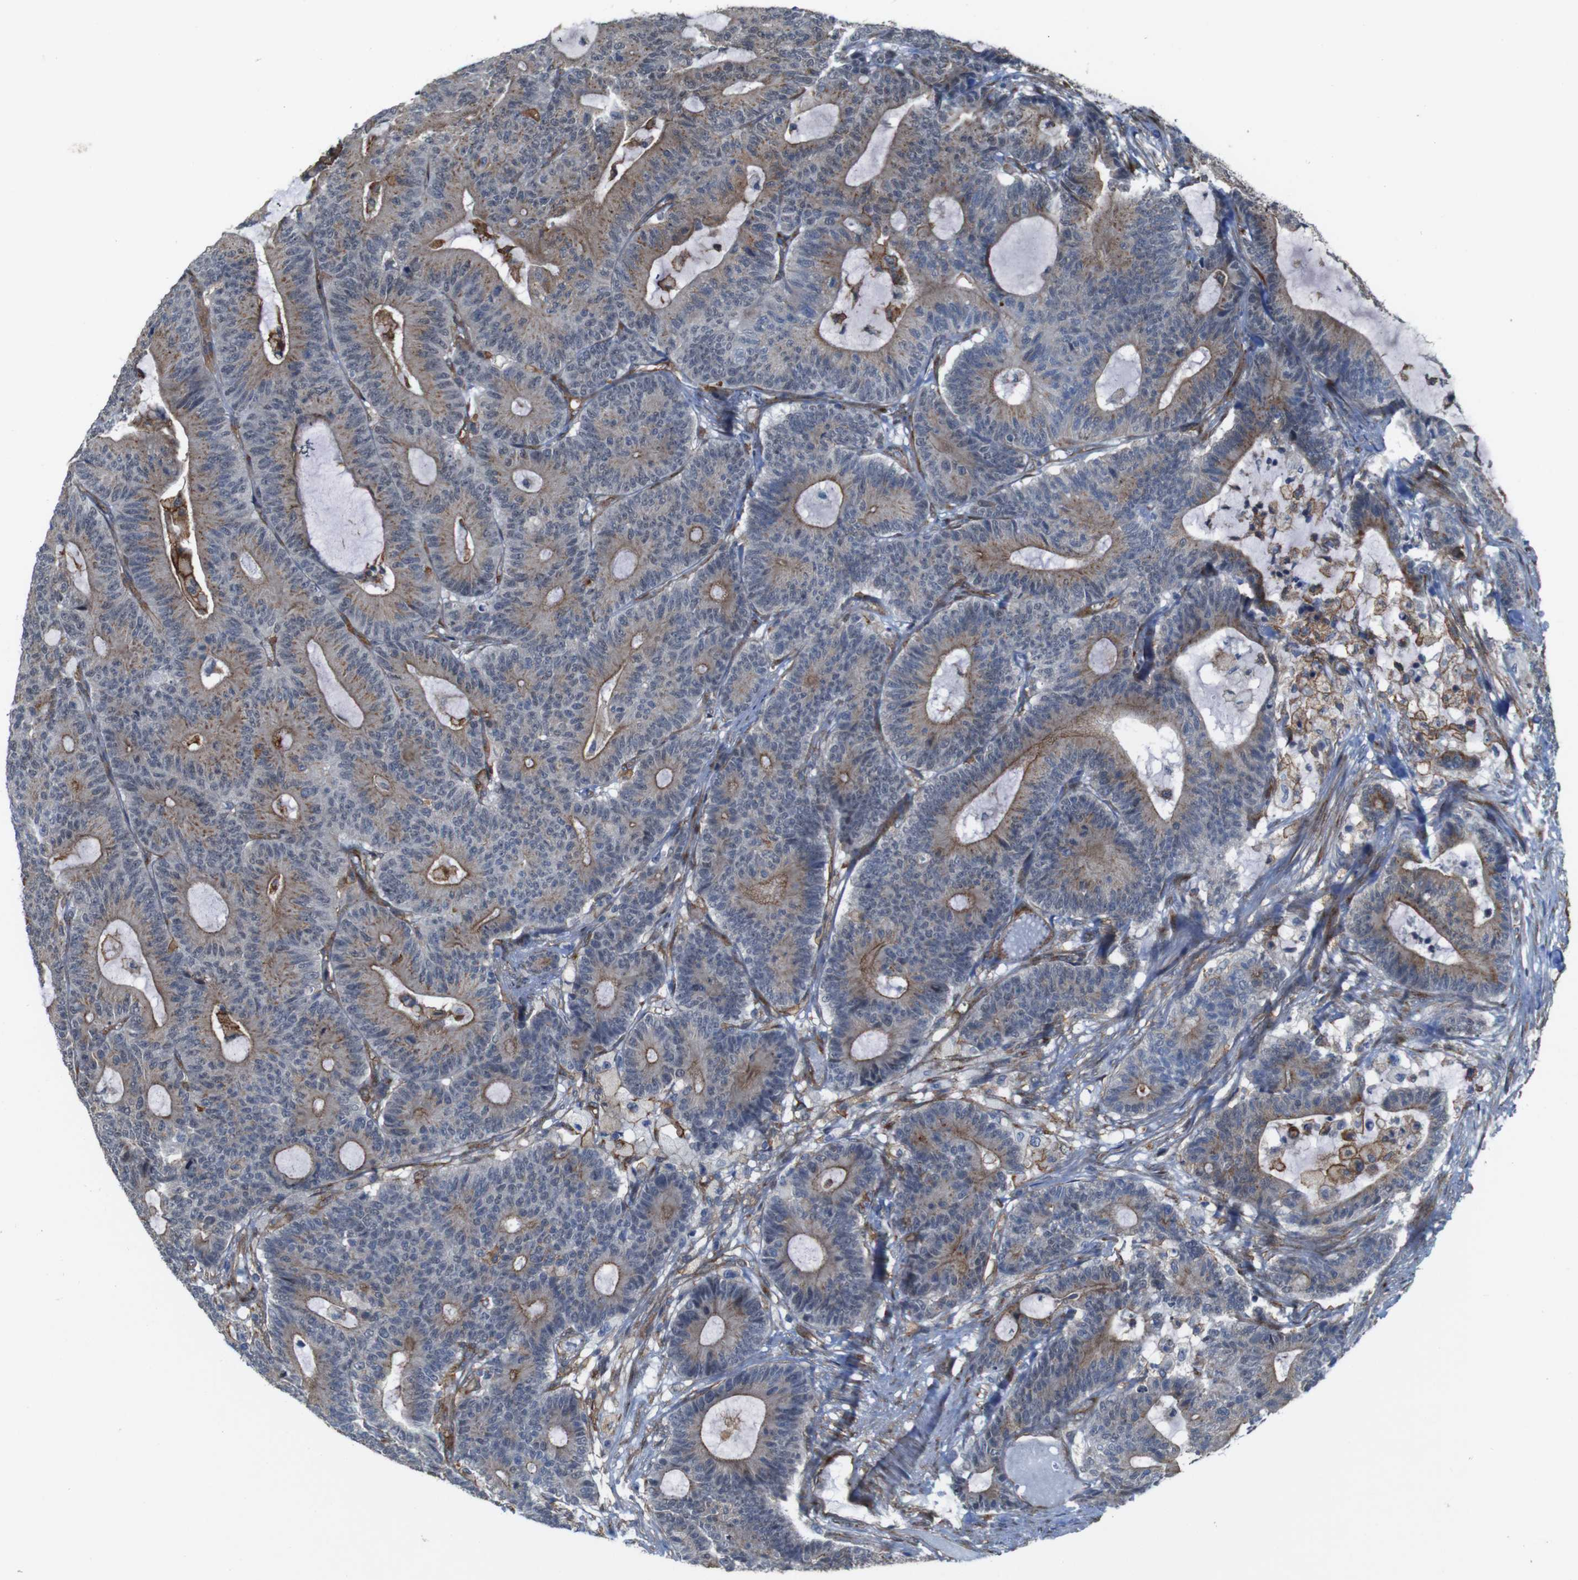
{"staining": {"intensity": "moderate", "quantity": ">75%", "location": "cytoplasmic/membranous"}, "tissue": "colorectal cancer", "cell_type": "Tumor cells", "image_type": "cancer", "snomed": [{"axis": "morphology", "description": "Adenocarcinoma, NOS"}, {"axis": "topography", "description": "Colon"}], "caption": "Protein analysis of colorectal cancer (adenocarcinoma) tissue reveals moderate cytoplasmic/membranous expression in about >75% of tumor cells. The staining was performed using DAB to visualize the protein expression in brown, while the nuclei were stained in blue with hematoxylin (Magnification: 20x).", "gene": "PTGER4", "patient": {"sex": "female", "age": 84}}